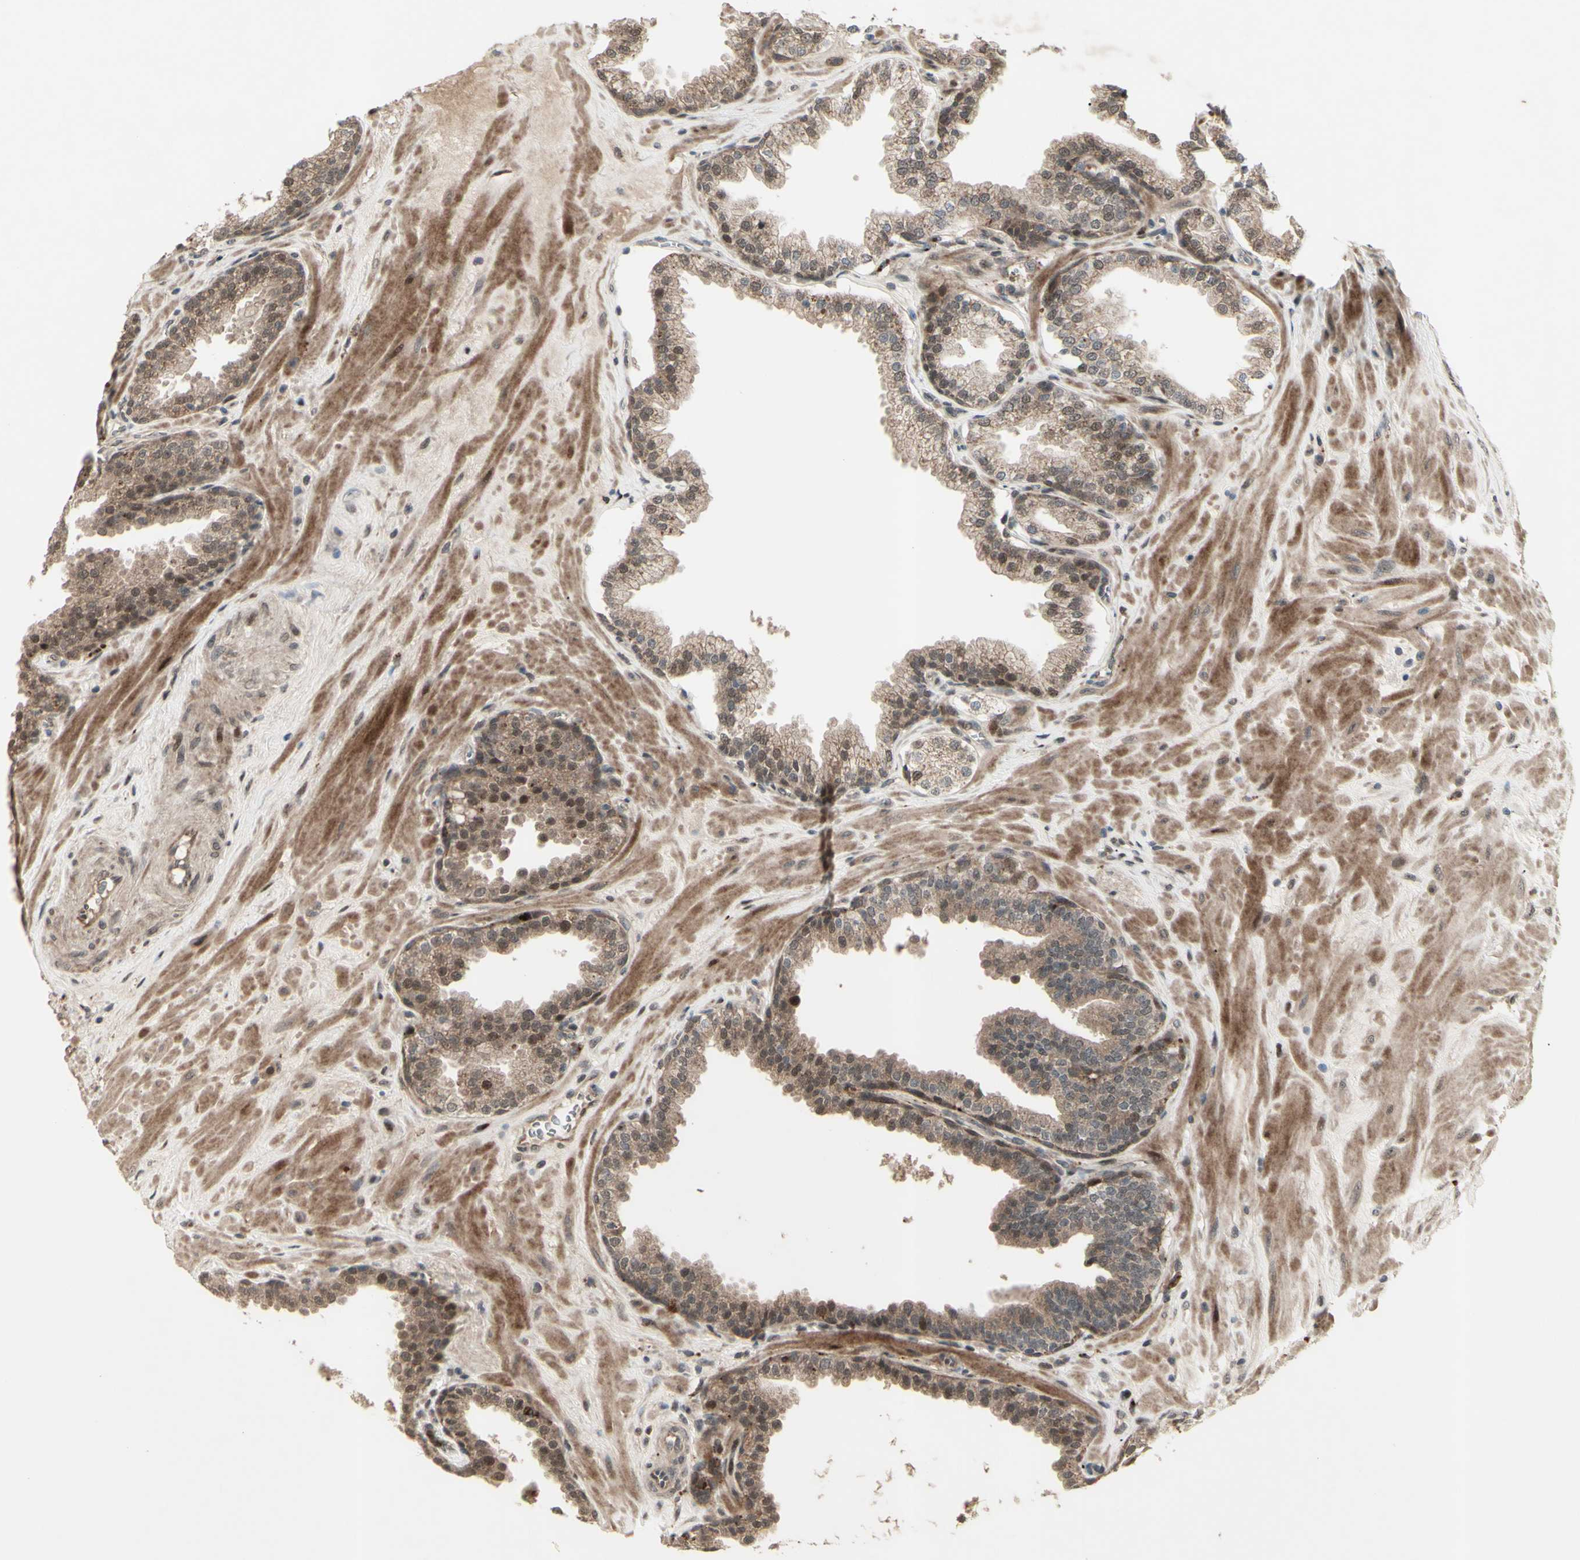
{"staining": {"intensity": "moderate", "quantity": ">75%", "location": "cytoplasmic/membranous,nuclear"}, "tissue": "prostate", "cell_type": "Glandular cells", "image_type": "normal", "snomed": [{"axis": "morphology", "description": "Normal tissue, NOS"}, {"axis": "topography", "description": "Prostate"}], "caption": "Brown immunohistochemical staining in normal human prostate exhibits moderate cytoplasmic/membranous,nuclear expression in approximately >75% of glandular cells.", "gene": "MLF2", "patient": {"sex": "male", "age": 51}}